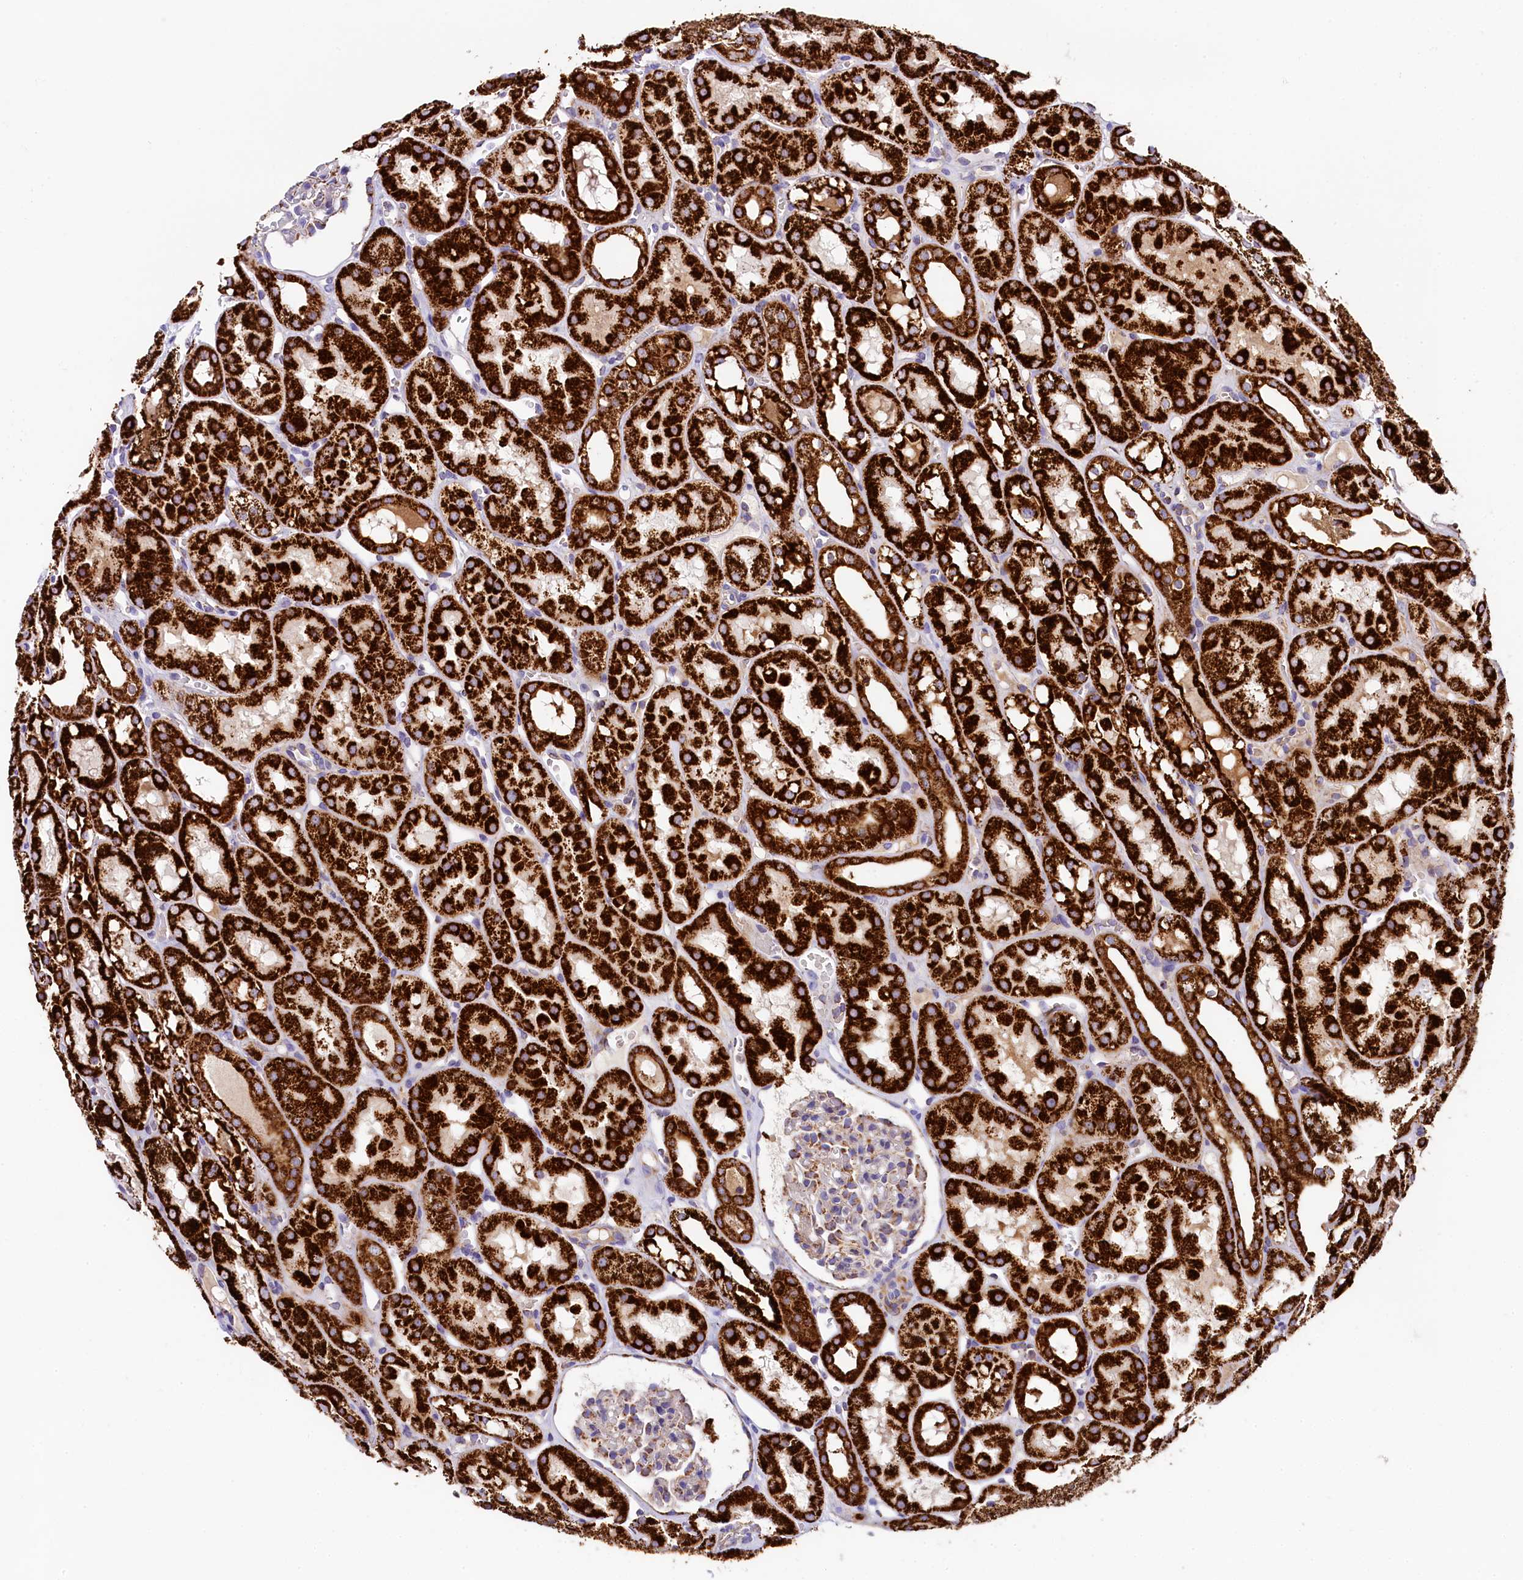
{"staining": {"intensity": "moderate", "quantity": "25%-75%", "location": "cytoplasmic/membranous"}, "tissue": "kidney", "cell_type": "Cells in glomeruli", "image_type": "normal", "snomed": [{"axis": "morphology", "description": "Normal tissue, NOS"}, {"axis": "topography", "description": "Kidney"}], "caption": "This image displays normal kidney stained with immunohistochemistry to label a protein in brown. The cytoplasmic/membranous of cells in glomeruli show moderate positivity for the protein. Nuclei are counter-stained blue.", "gene": "CLYBL", "patient": {"sex": "male", "age": 16}}